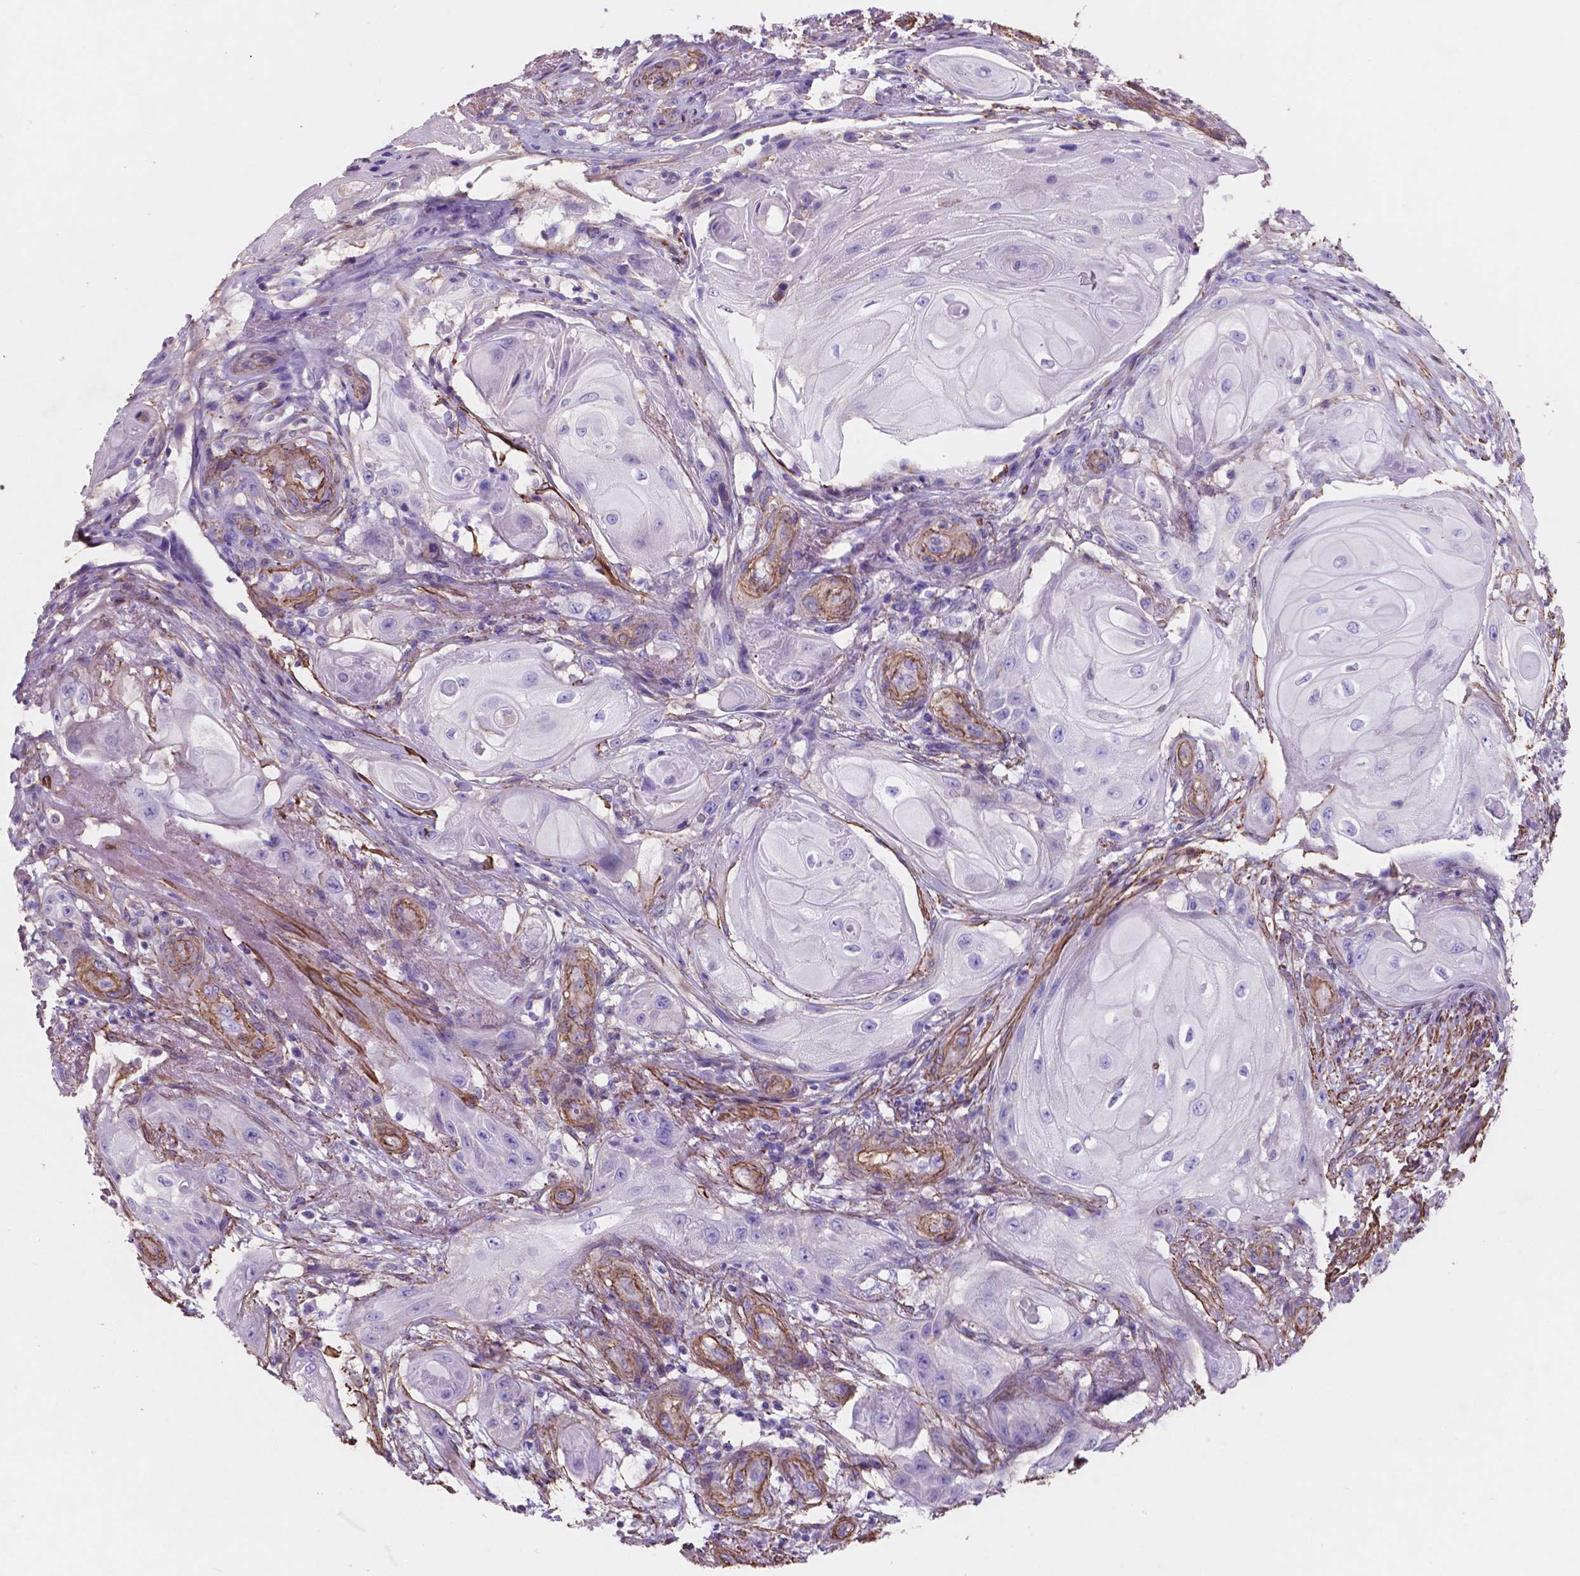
{"staining": {"intensity": "negative", "quantity": "none", "location": "none"}, "tissue": "skin cancer", "cell_type": "Tumor cells", "image_type": "cancer", "snomed": [{"axis": "morphology", "description": "Squamous cell carcinoma, NOS"}, {"axis": "topography", "description": "Skin"}], "caption": "Protein analysis of skin cancer (squamous cell carcinoma) displays no significant expression in tumor cells. The staining is performed using DAB brown chromogen with nuclei counter-stained in using hematoxylin.", "gene": "TOR2A", "patient": {"sex": "male", "age": 62}}